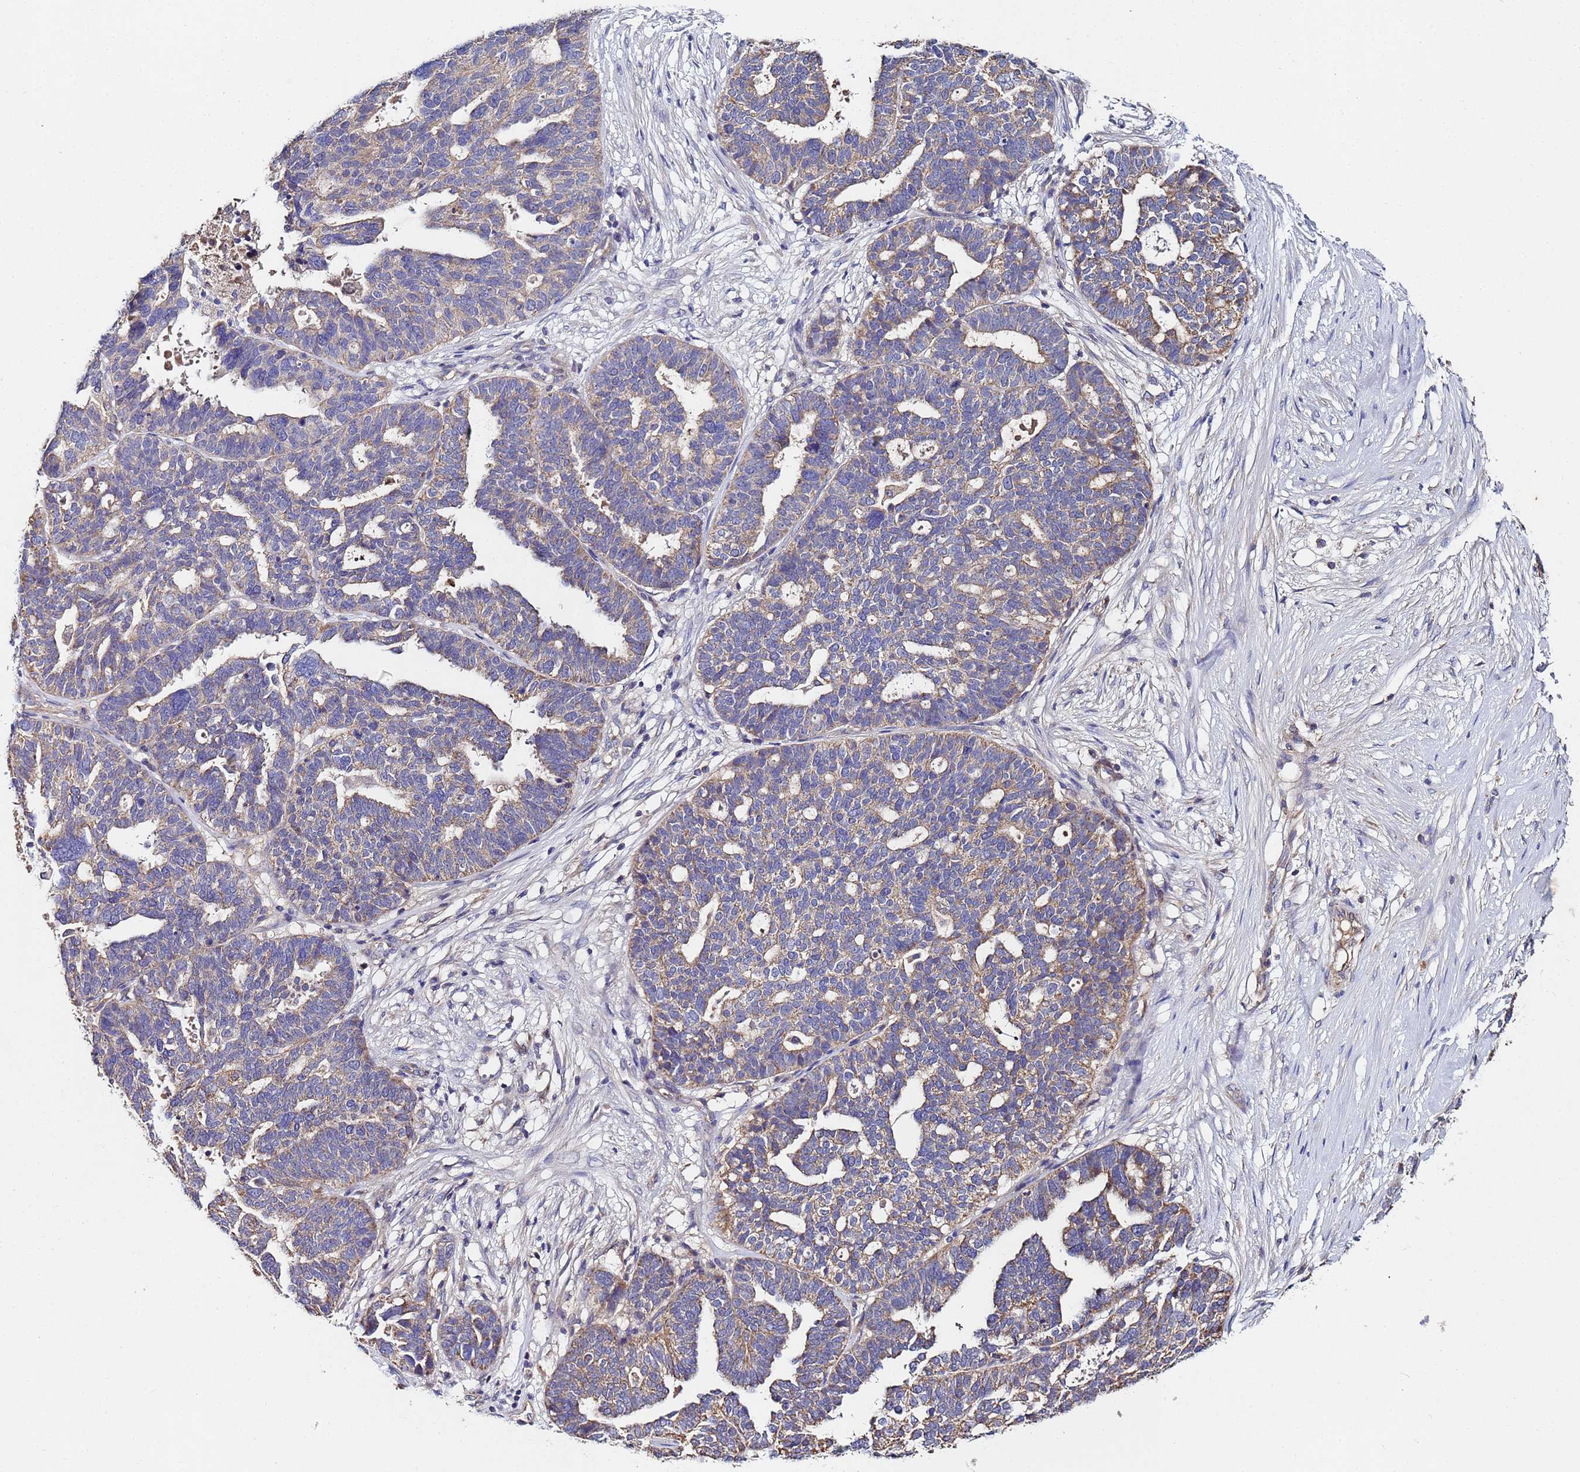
{"staining": {"intensity": "weak", "quantity": "25%-75%", "location": "cytoplasmic/membranous"}, "tissue": "ovarian cancer", "cell_type": "Tumor cells", "image_type": "cancer", "snomed": [{"axis": "morphology", "description": "Cystadenocarcinoma, serous, NOS"}, {"axis": "topography", "description": "Ovary"}], "caption": "Immunohistochemistry (DAB) staining of human ovarian cancer (serous cystadenocarcinoma) exhibits weak cytoplasmic/membranous protein staining in approximately 25%-75% of tumor cells. (brown staining indicates protein expression, while blue staining denotes nuclei).", "gene": "C5orf34", "patient": {"sex": "female", "age": 59}}